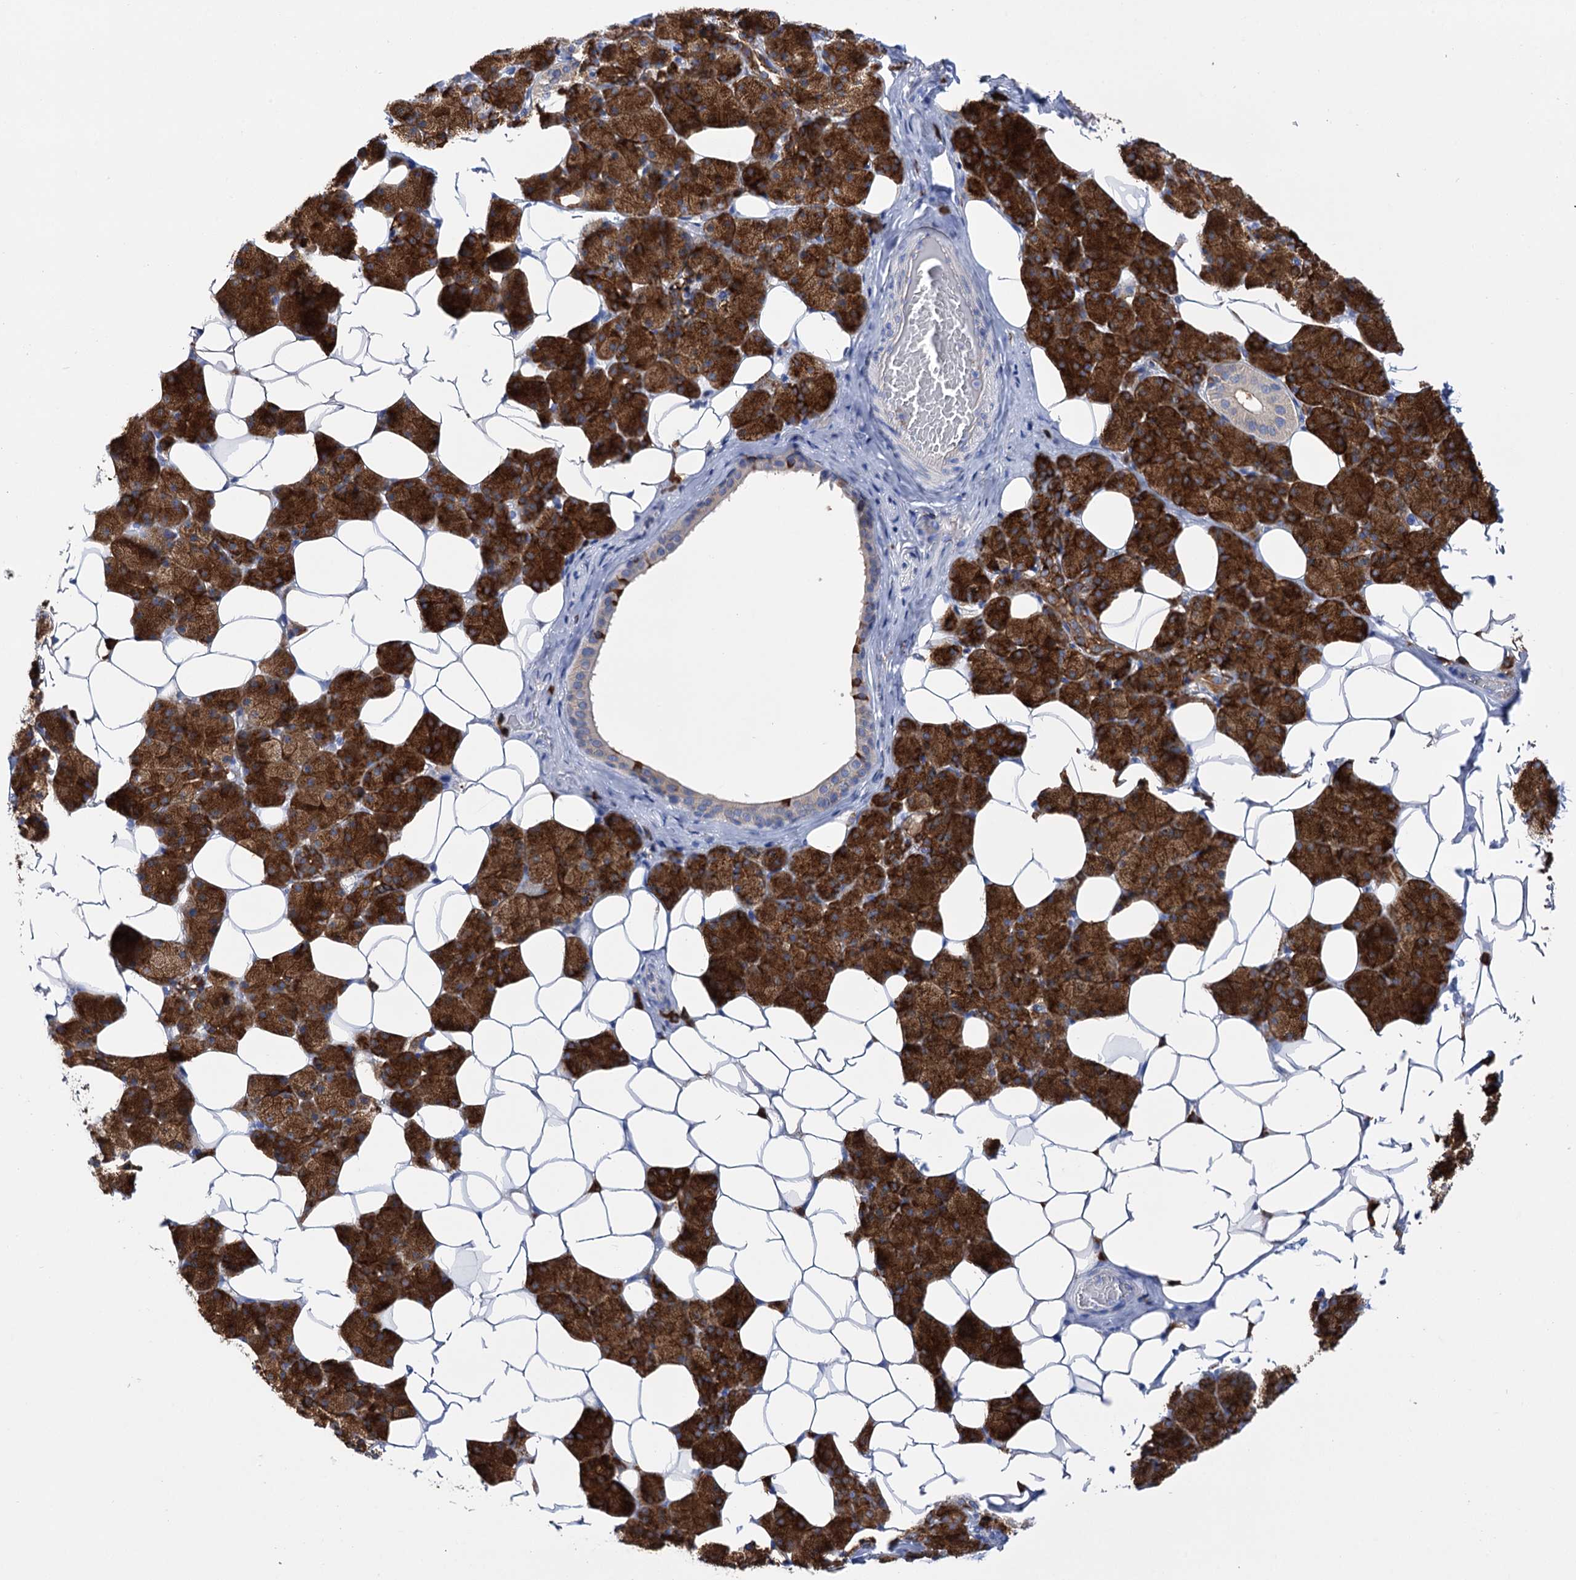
{"staining": {"intensity": "strong", "quantity": ">75%", "location": "cytoplasmic/membranous"}, "tissue": "salivary gland", "cell_type": "Glandular cells", "image_type": "normal", "snomed": [{"axis": "morphology", "description": "Normal tissue, NOS"}, {"axis": "topography", "description": "Salivary gland"}], "caption": "Immunohistochemistry micrograph of normal human salivary gland stained for a protein (brown), which displays high levels of strong cytoplasmic/membranous staining in about >75% of glandular cells.", "gene": "BBS4", "patient": {"sex": "female", "age": 33}}